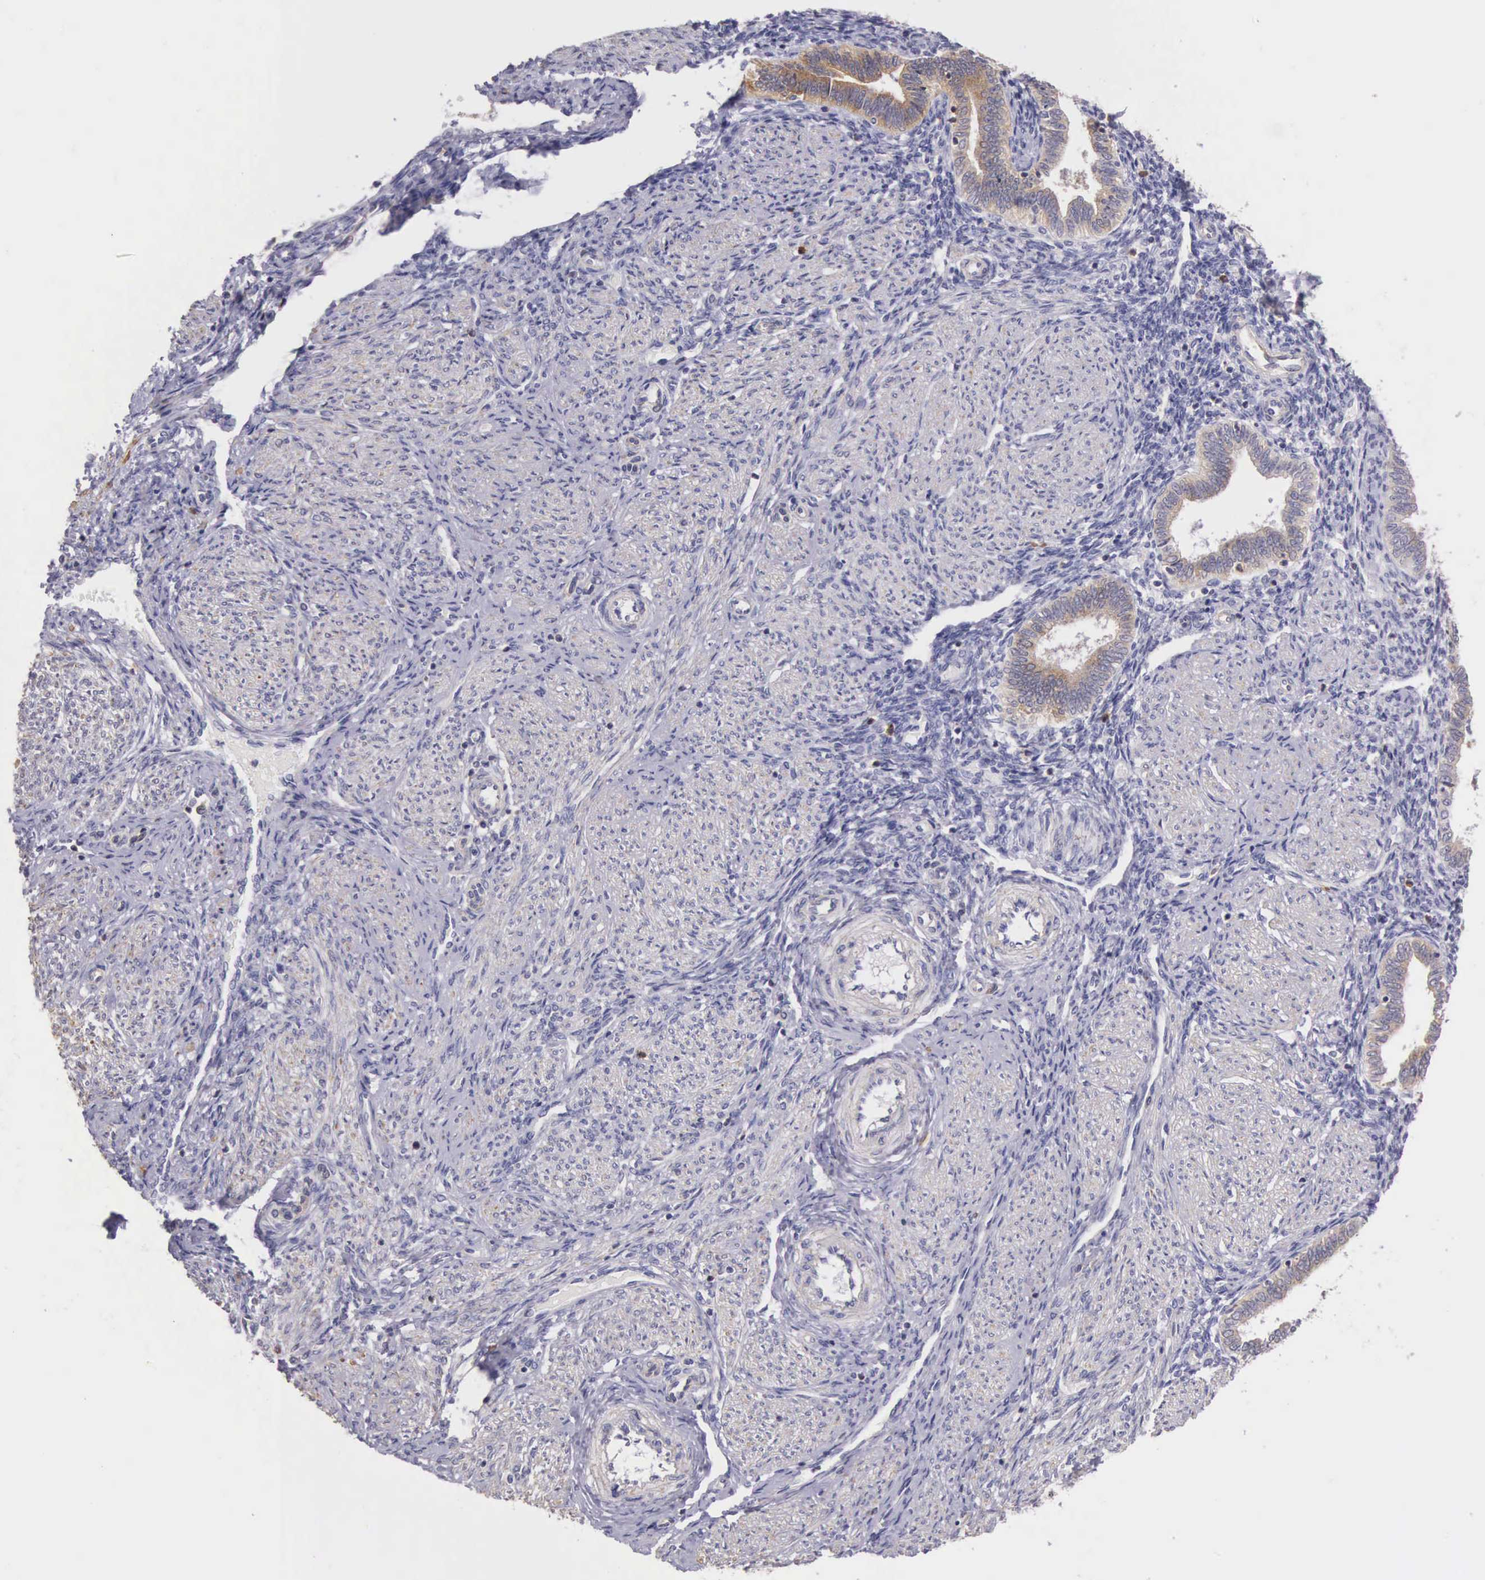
{"staining": {"intensity": "negative", "quantity": "none", "location": "none"}, "tissue": "endometrium", "cell_type": "Cells in endometrial stroma", "image_type": "normal", "snomed": [{"axis": "morphology", "description": "Normal tissue, NOS"}, {"axis": "topography", "description": "Endometrium"}], "caption": "This is an IHC image of unremarkable human endometrium. There is no expression in cells in endometrial stroma.", "gene": "OSBPL3", "patient": {"sex": "female", "age": 36}}